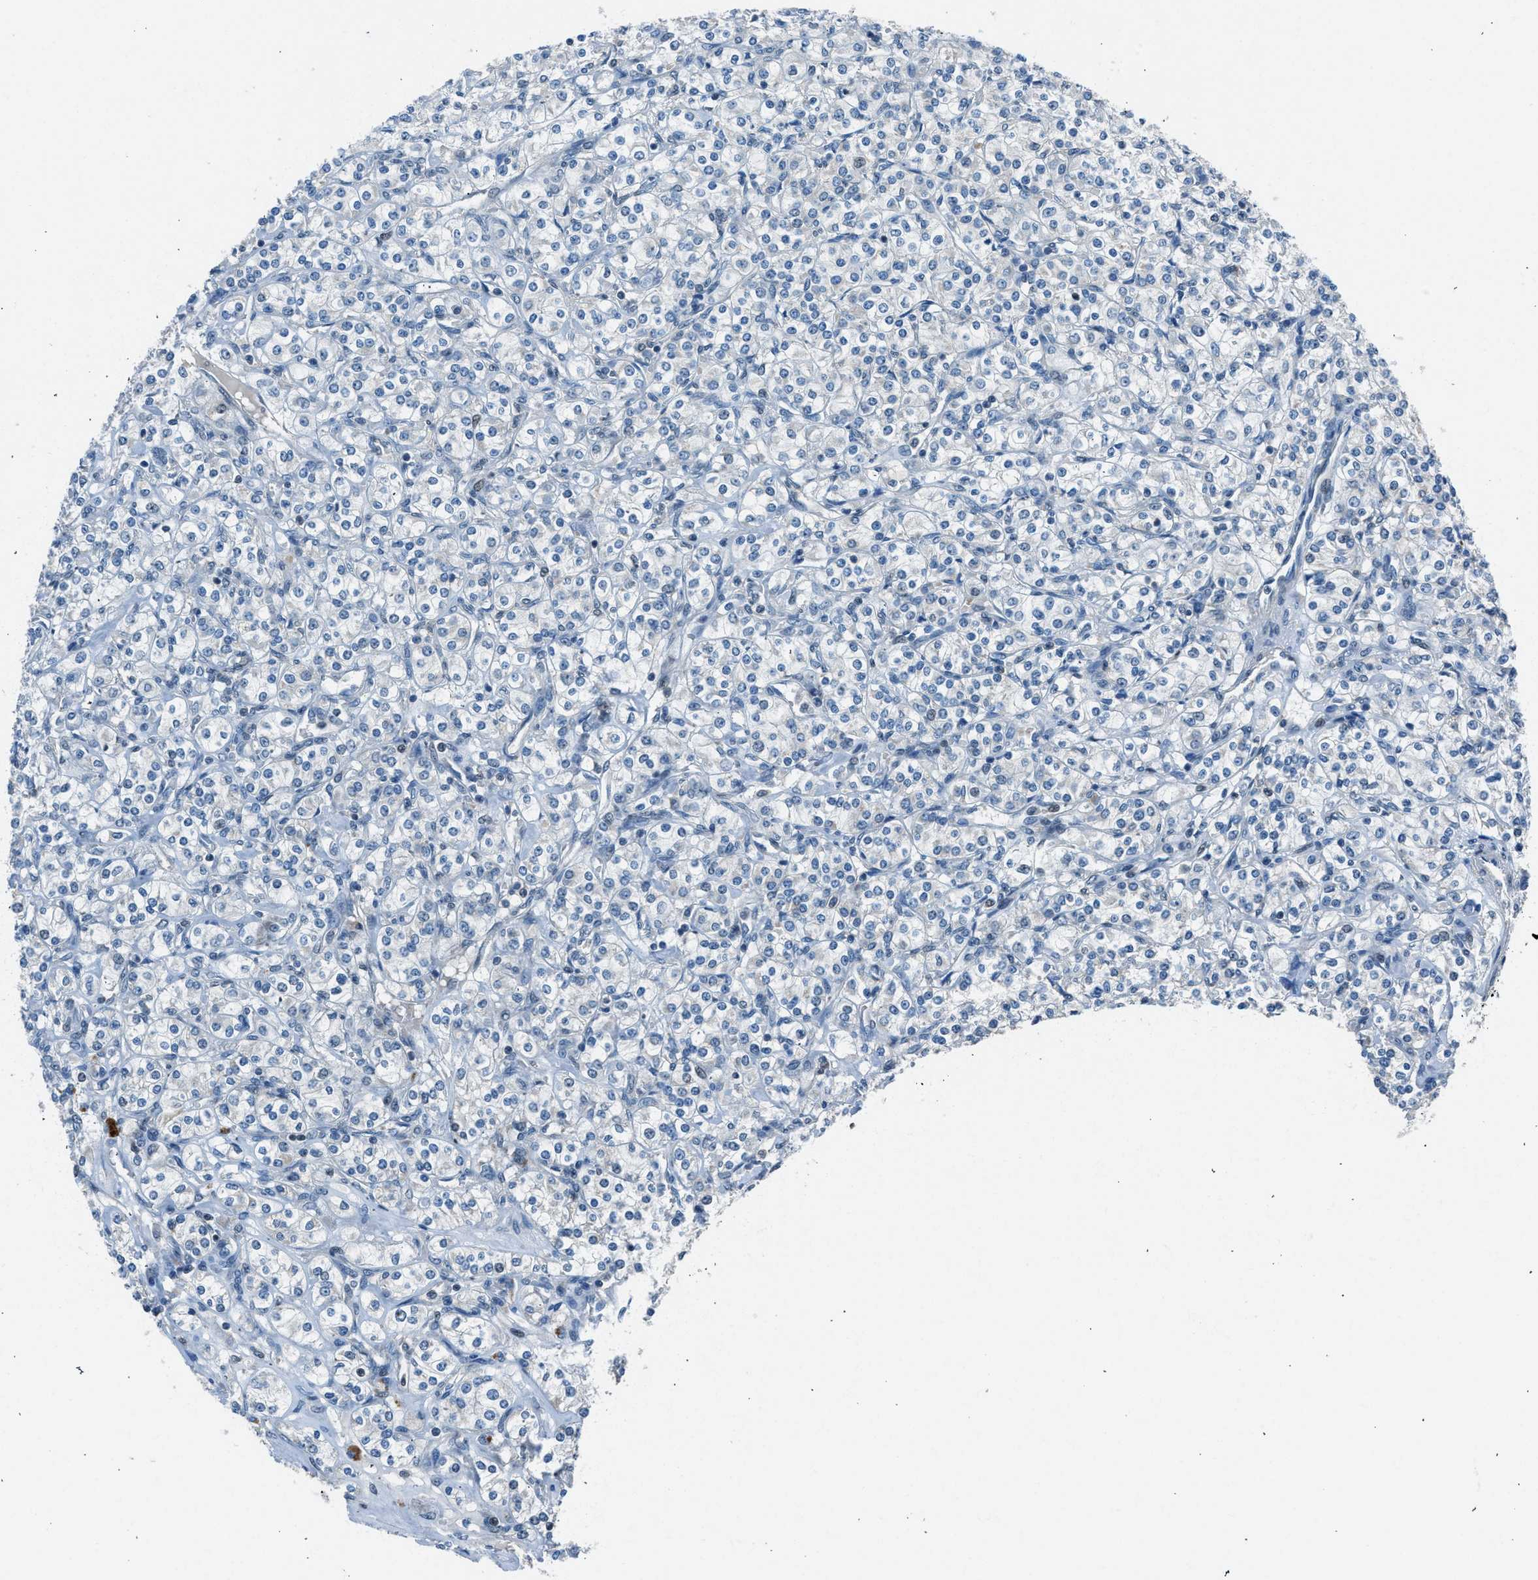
{"staining": {"intensity": "negative", "quantity": "none", "location": "none"}, "tissue": "renal cancer", "cell_type": "Tumor cells", "image_type": "cancer", "snomed": [{"axis": "morphology", "description": "Adenocarcinoma, NOS"}, {"axis": "topography", "description": "Kidney"}], "caption": "The histopathology image displays no significant positivity in tumor cells of adenocarcinoma (renal). (DAB immunohistochemistry (IHC), high magnification).", "gene": "LMLN", "patient": {"sex": "male", "age": 77}}